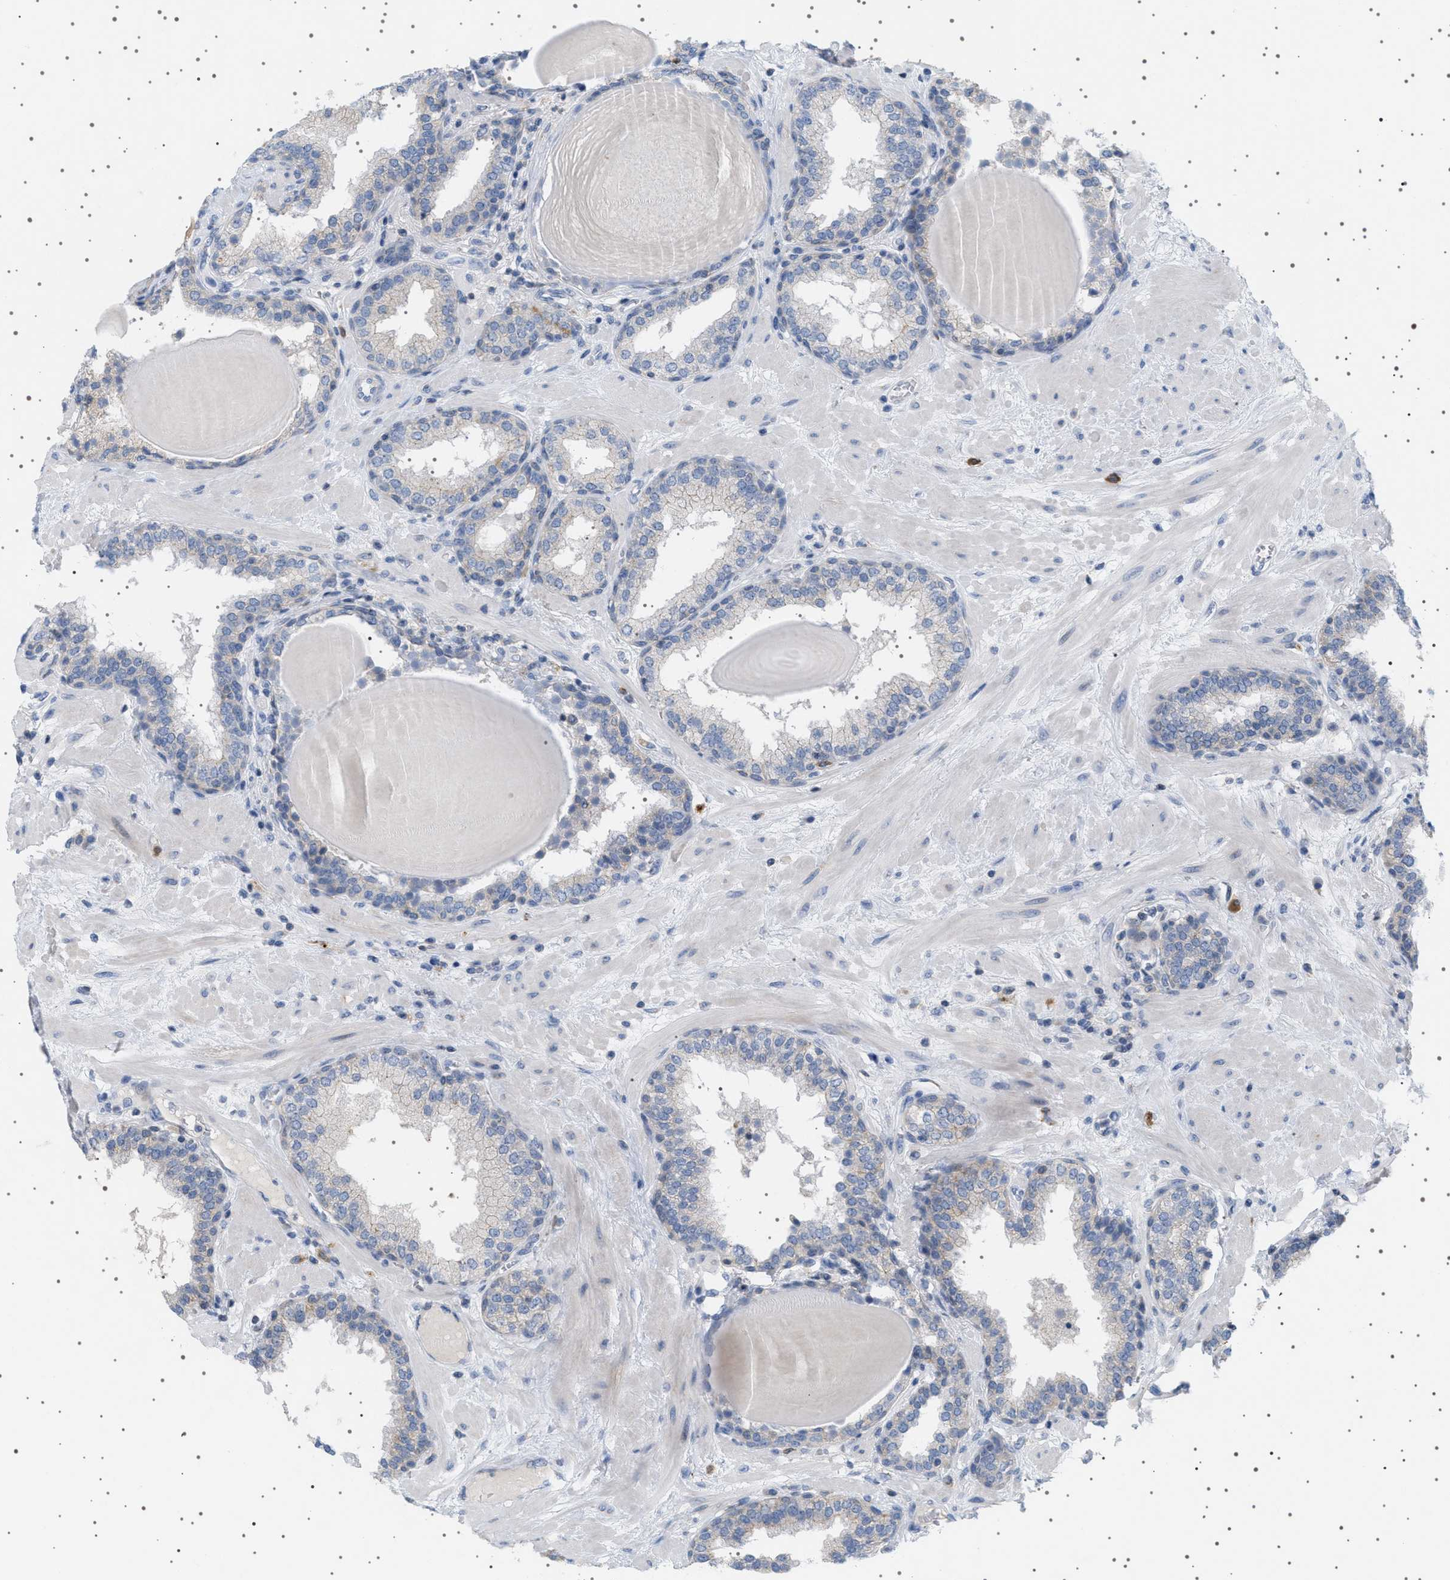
{"staining": {"intensity": "negative", "quantity": "none", "location": "none"}, "tissue": "prostate", "cell_type": "Glandular cells", "image_type": "normal", "snomed": [{"axis": "morphology", "description": "Normal tissue, NOS"}, {"axis": "topography", "description": "Prostate"}], "caption": "High power microscopy image of an immunohistochemistry image of unremarkable prostate, revealing no significant positivity in glandular cells.", "gene": "ADCY10", "patient": {"sex": "male", "age": 51}}